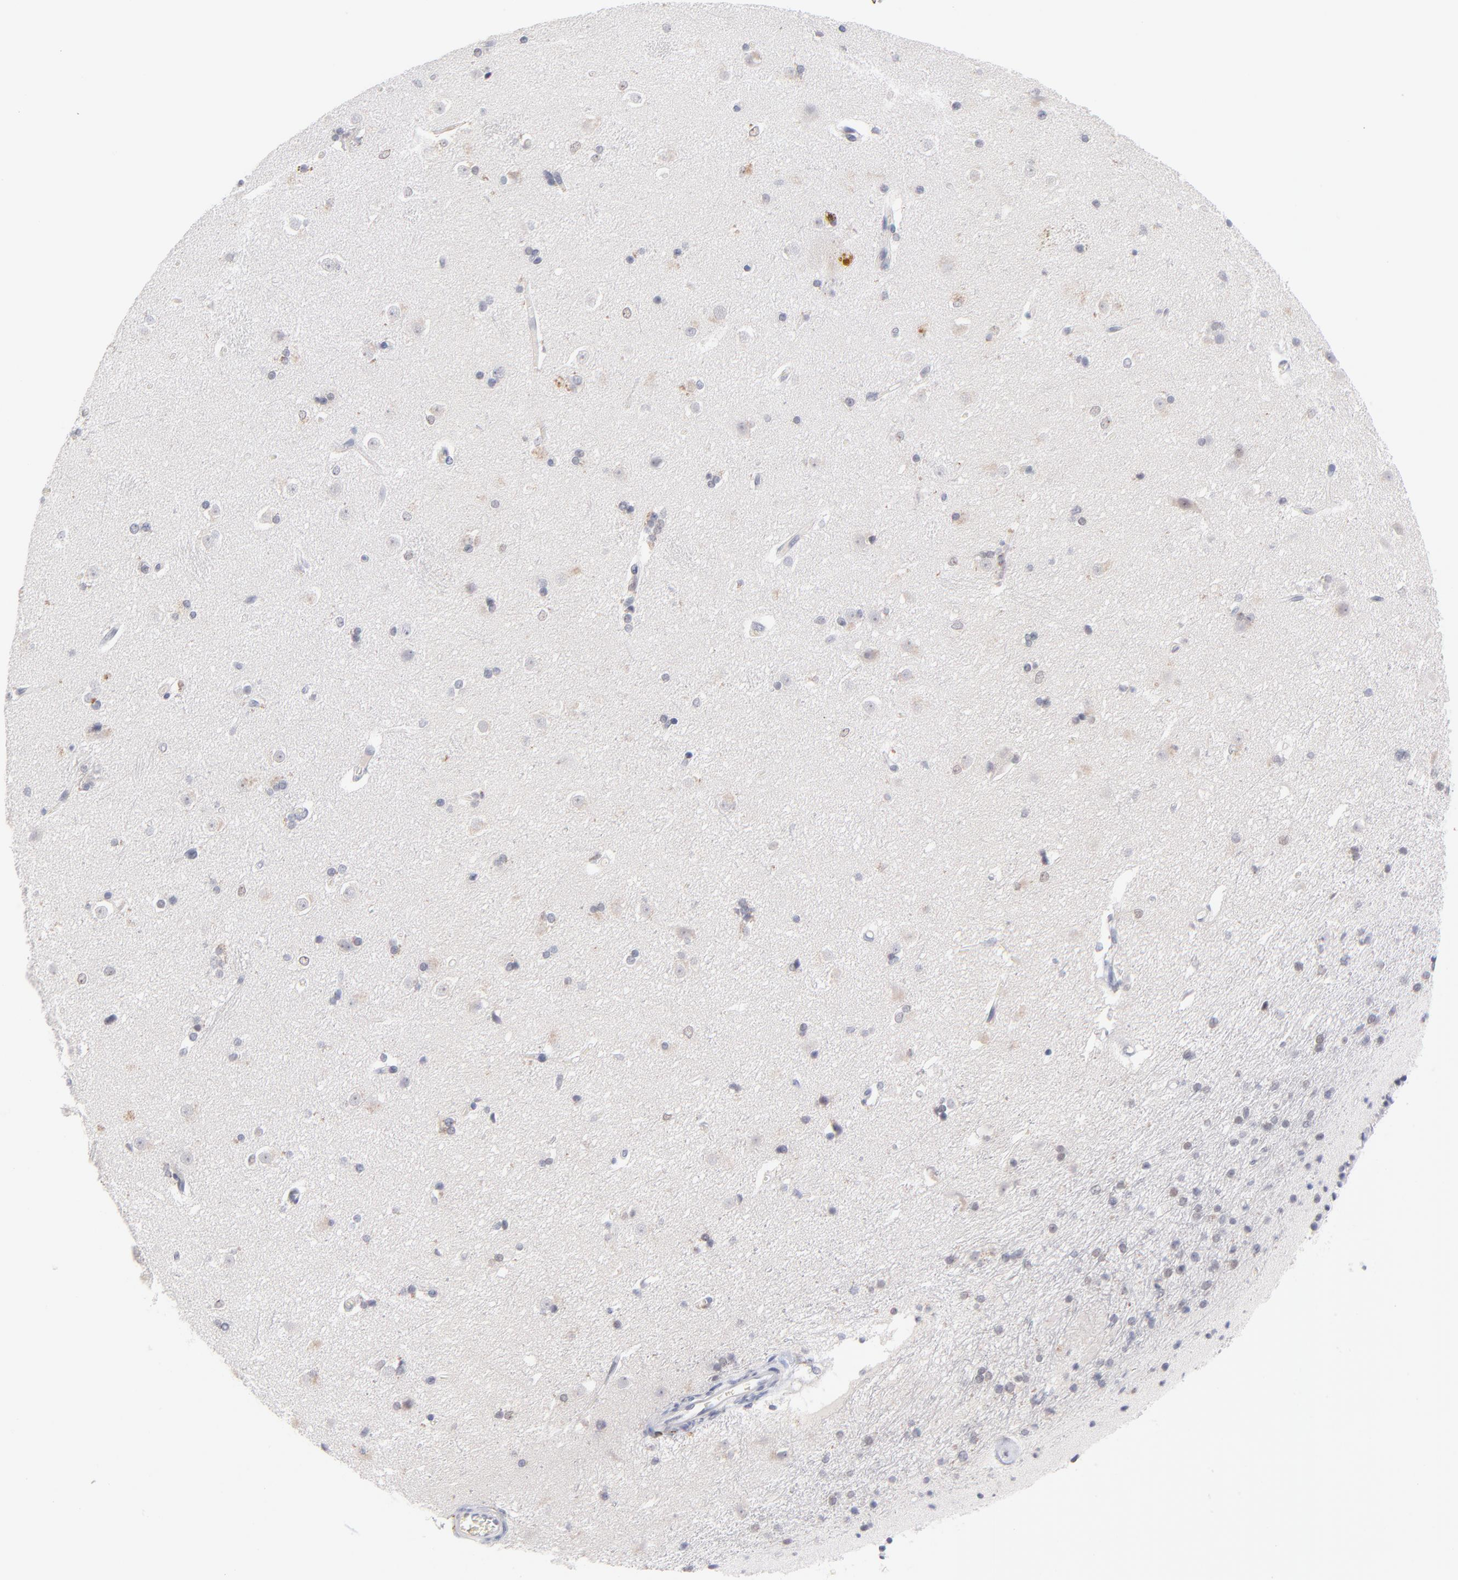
{"staining": {"intensity": "negative", "quantity": "none", "location": "none"}, "tissue": "caudate", "cell_type": "Glial cells", "image_type": "normal", "snomed": [{"axis": "morphology", "description": "Normal tissue, NOS"}, {"axis": "topography", "description": "Lateral ventricle wall"}], "caption": "The micrograph reveals no significant staining in glial cells of caudate.", "gene": "PARP1", "patient": {"sex": "female", "age": 19}}